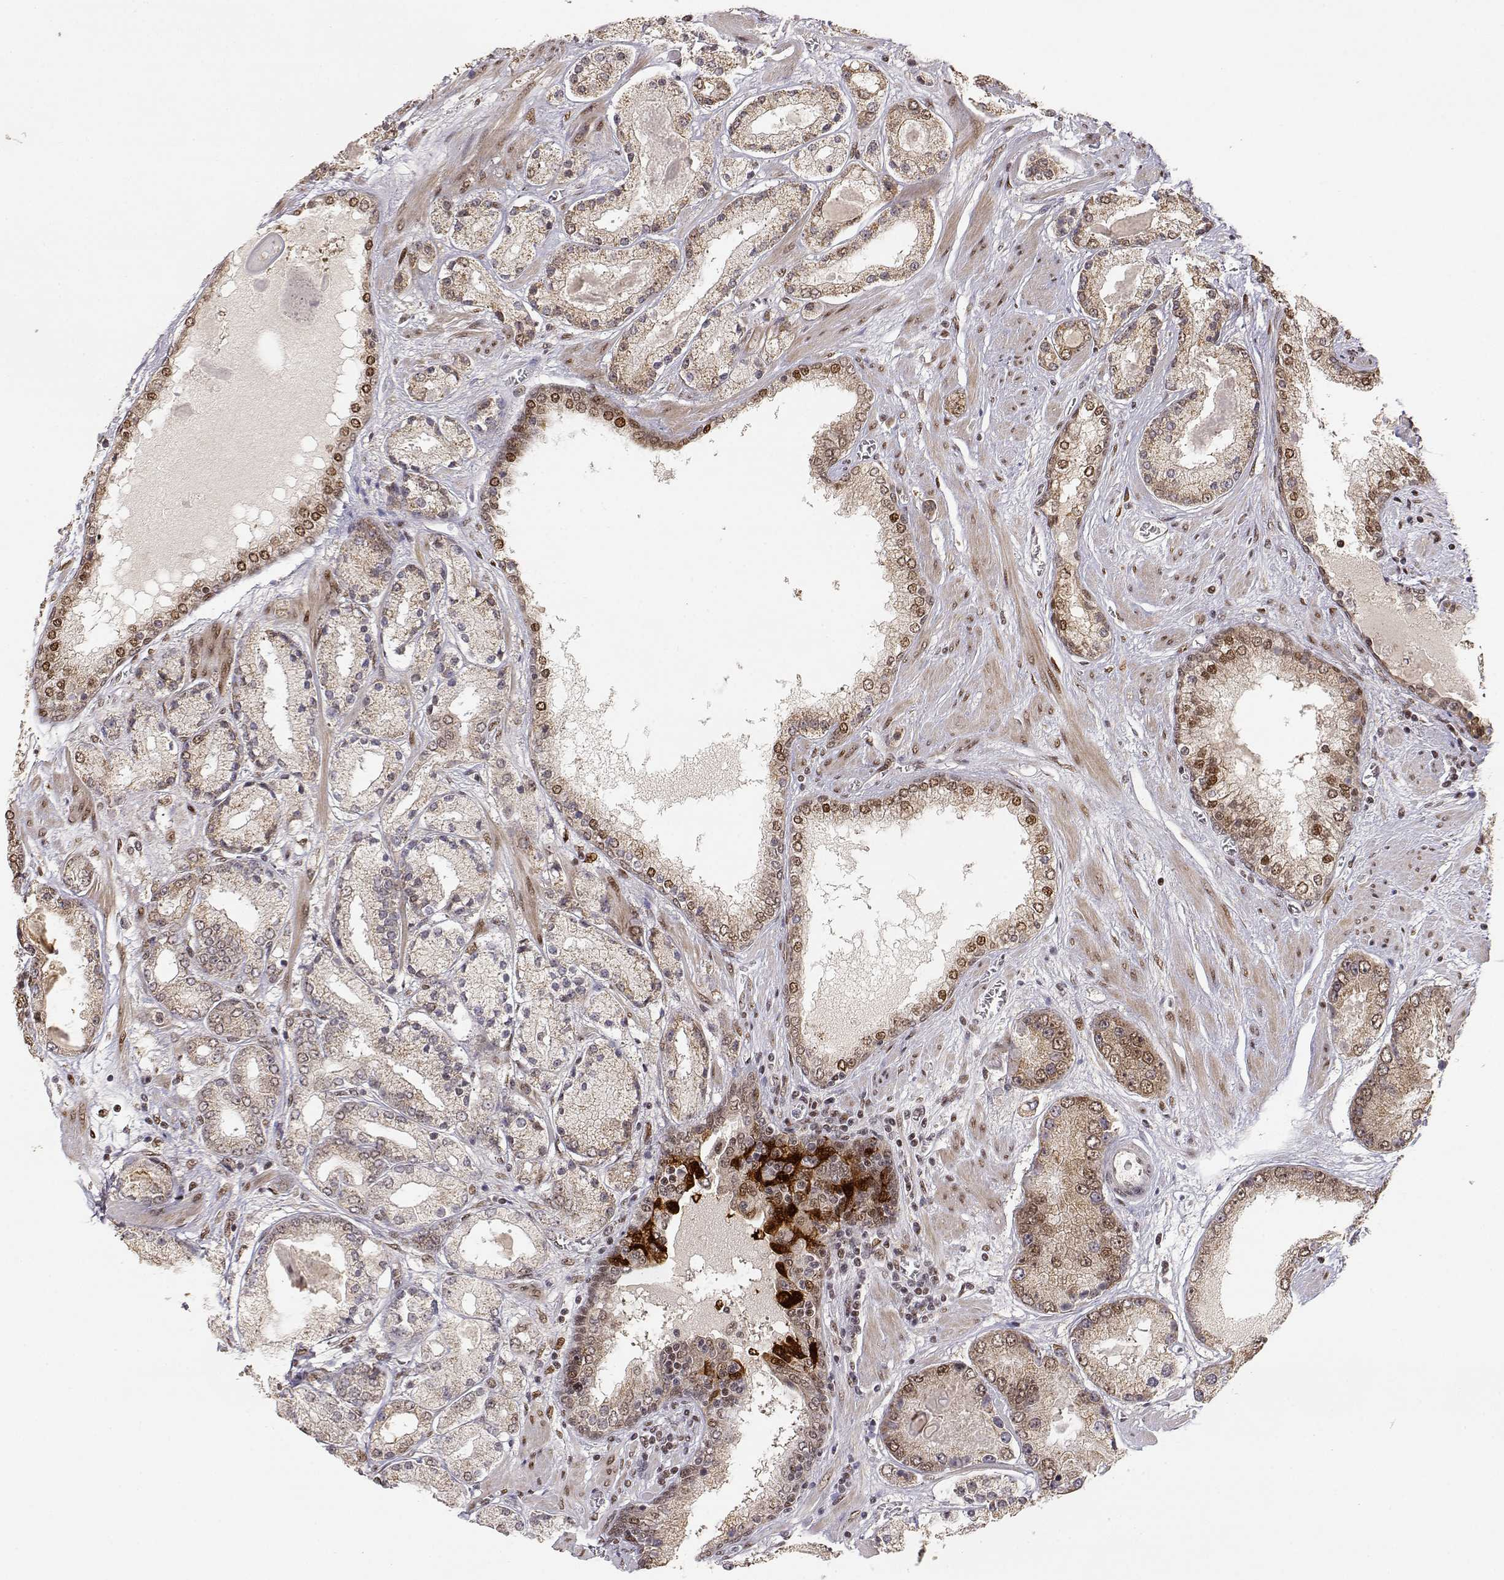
{"staining": {"intensity": "strong", "quantity": "<25%", "location": "nuclear"}, "tissue": "prostate cancer", "cell_type": "Tumor cells", "image_type": "cancer", "snomed": [{"axis": "morphology", "description": "Adenocarcinoma, High grade"}, {"axis": "topography", "description": "Prostate"}], "caption": "Human prostate high-grade adenocarcinoma stained for a protein (brown) displays strong nuclear positive positivity in approximately <25% of tumor cells.", "gene": "BRCA1", "patient": {"sex": "male", "age": 67}}